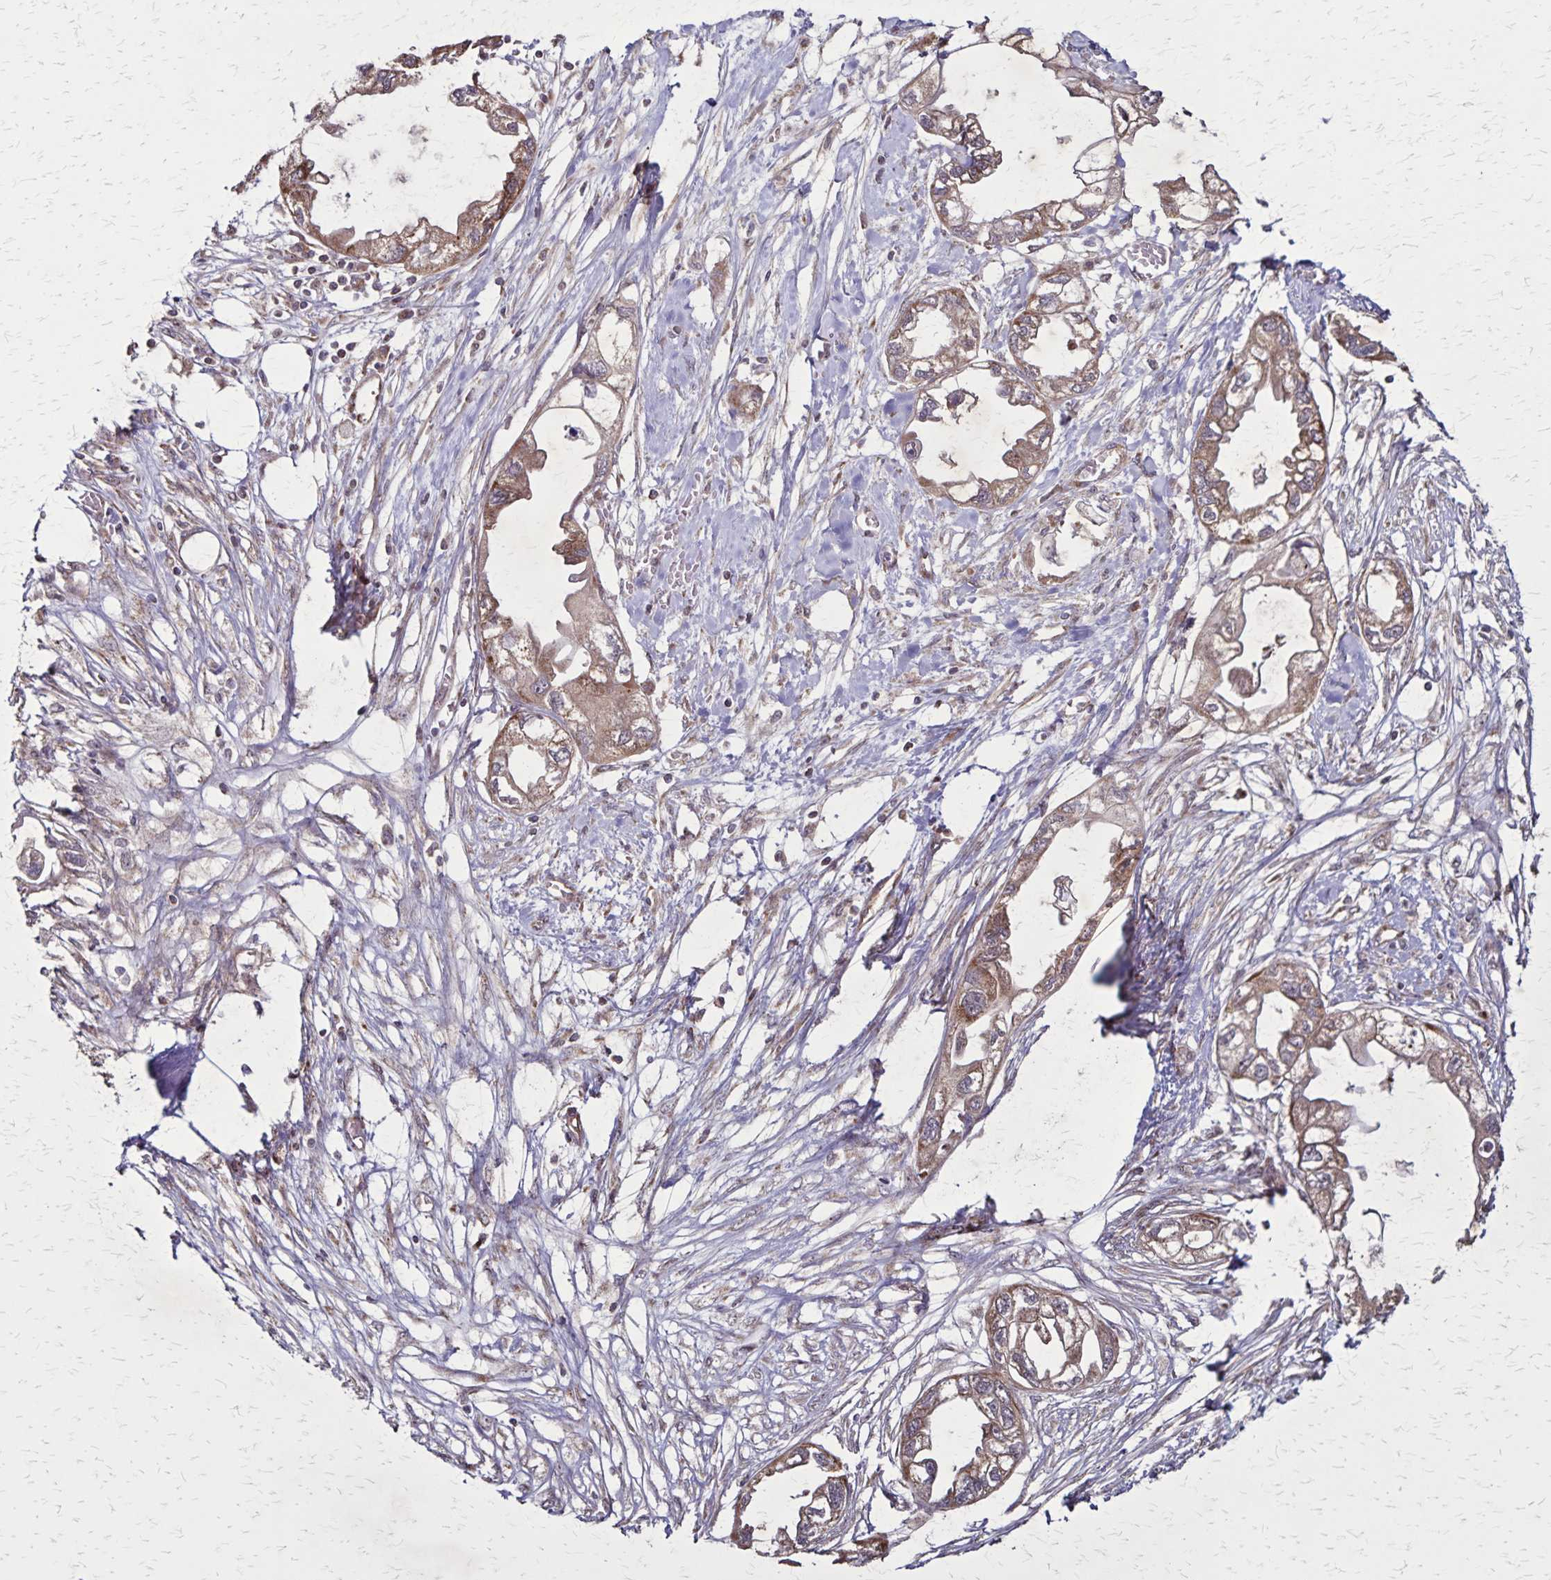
{"staining": {"intensity": "moderate", "quantity": ">75%", "location": "cytoplasmic/membranous"}, "tissue": "endometrial cancer", "cell_type": "Tumor cells", "image_type": "cancer", "snomed": [{"axis": "morphology", "description": "Adenocarcinoma, NOS"}, {"axis": "morphology", "description": "Adenocarcinoma, metastatic, NOS"}, {"axis": "topography", "description": "Adipose tissue"}, {"axis": "topography", "description": "Endometrium"}], "caption": "Immunohistochemistry of human endometrial cancer demonstrates medium levels of moderate cytoplasmic/membranous positivity in about >75% of tumor cells. The staining is performed using DAB brown chromogen to label protein expression. The nuclei are counter-stained blue using hematoxylin.", "gene": "NFS1", "patient": {"sex": "female", "age": 67}}